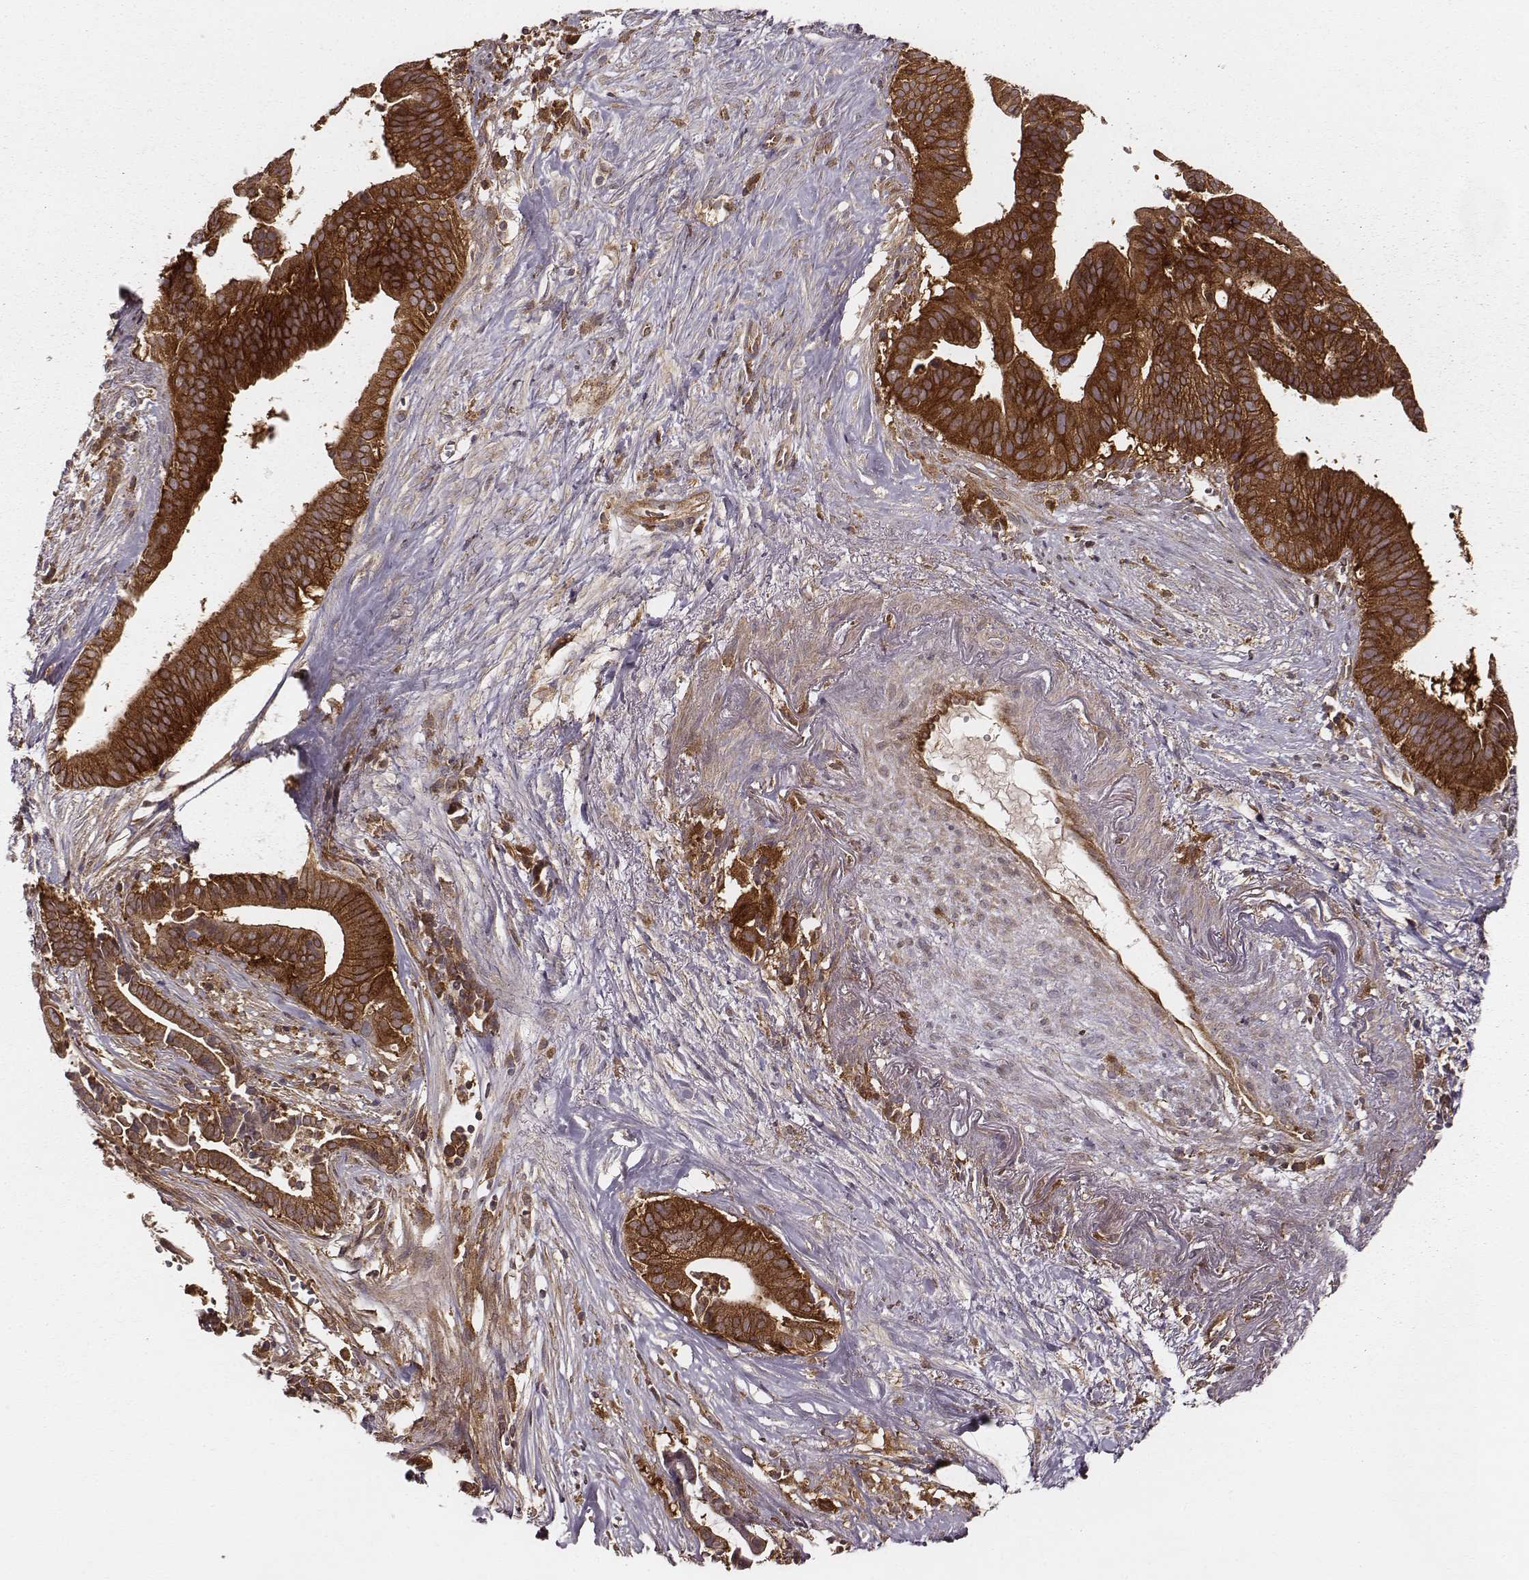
{"staining": {"intensity": "strong", "quantity": ">75%", "location": "cytoplasmic/membranous"}, "tissue": "pancreatic cancer", "cell_type": "Tumor cells", "image_type": "cancer", "snomed": [{"axis": "morphology", "description": "Adenocarcinoma, NOS"}, {"axis": "topography", "description": "Pancreas"}], "caption": "Immunohistochemistry of human pancreatic adenocarcinoma shows high levels of strong cytoplasmic/membranous staining in approximately >75% of tumor cells.", "gene": "VPS26A", "patient": {"sex": "male", "age": 61}}